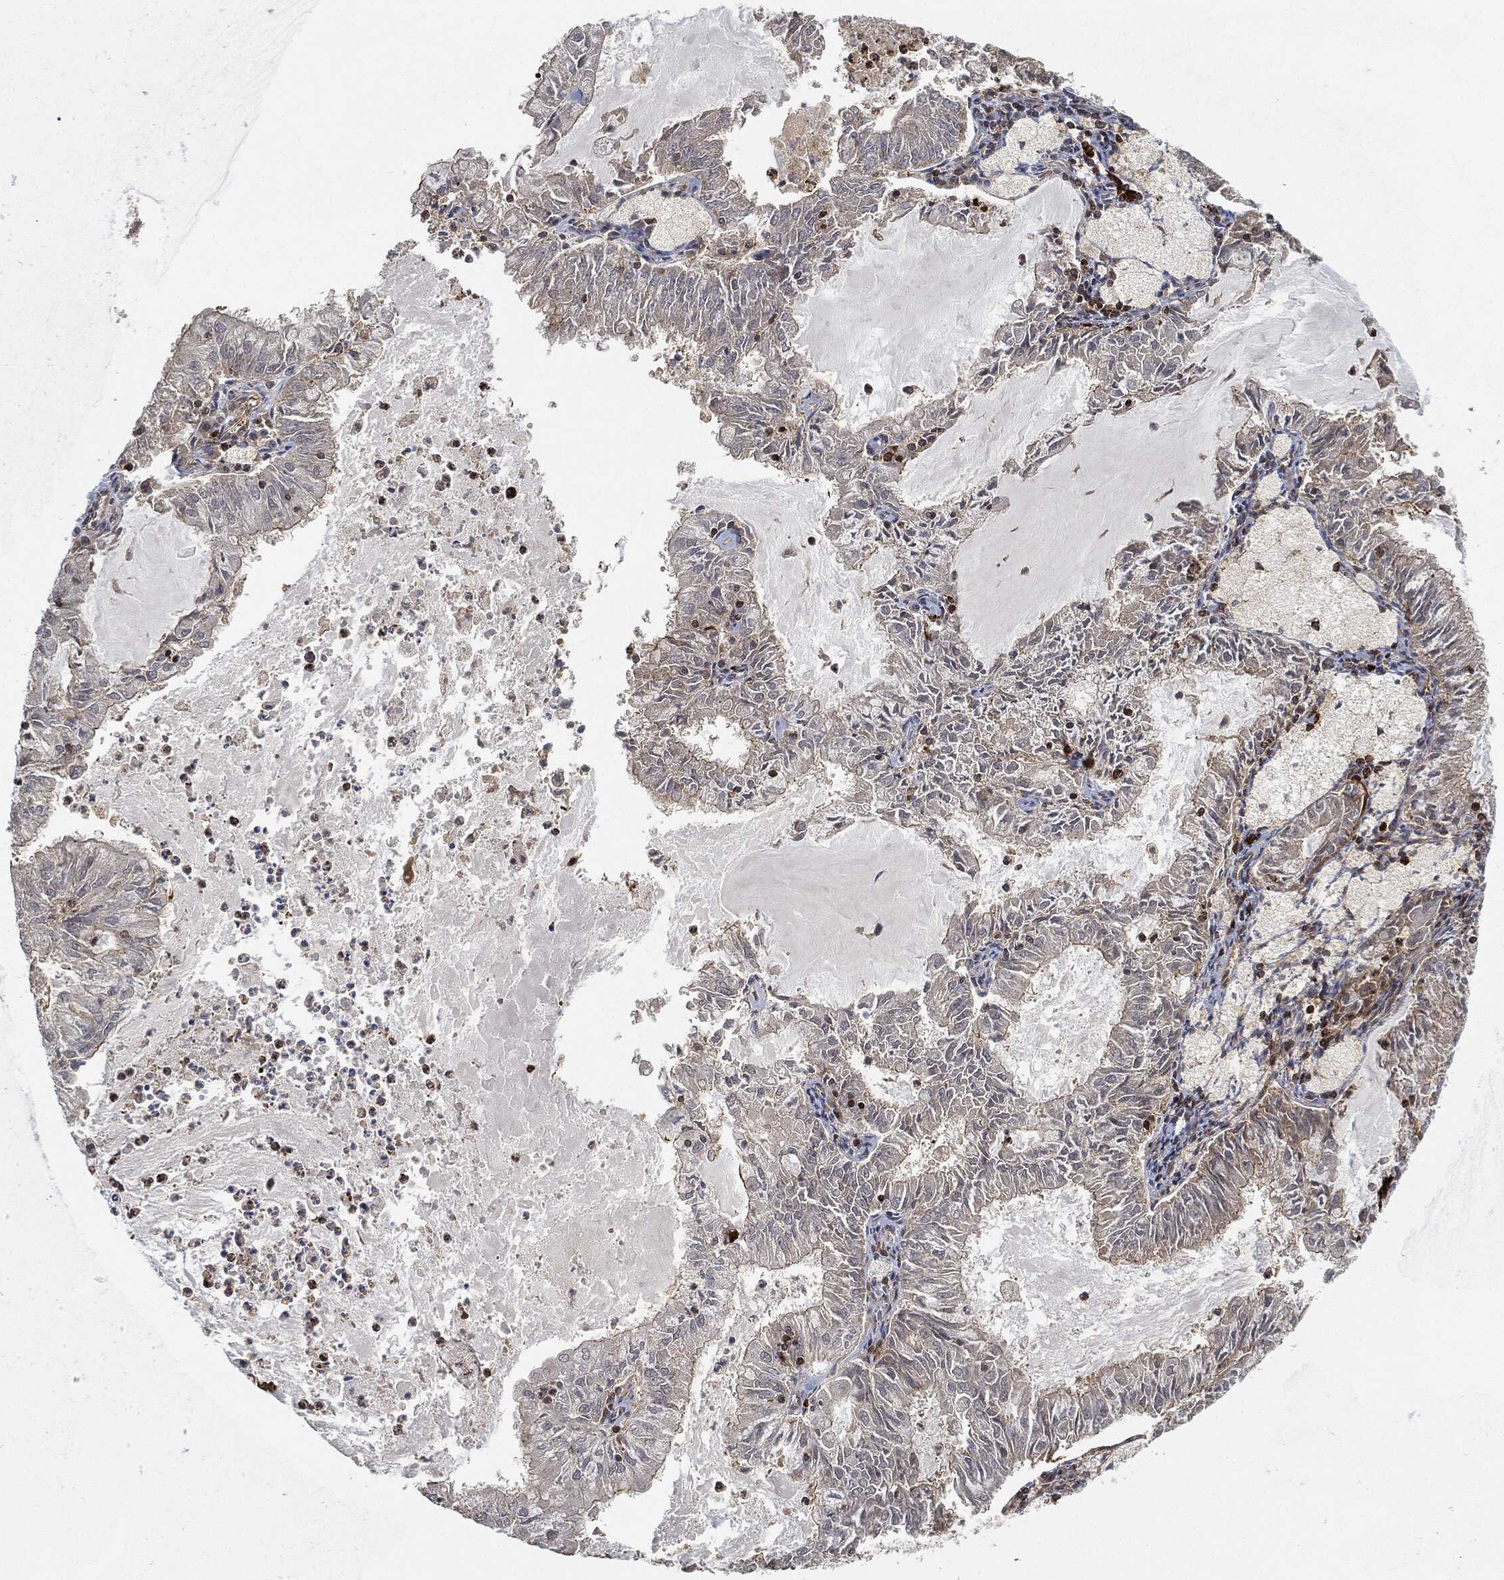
{"staining": {"intensity": "moderate", "quantity": "<25%", "location": "cytoplasmic/membranous"}, "tissue": "endometrial cancer", "cell_type": "Tumor cells", "image_type": "cancer", "snomed": [{"axis": "morphology", "description": "Adenocarcinoma, NOS"}, {"axis": "topography", "description": "Endometrium"}], "caption": "Immunohistochemical staining of adenocarcinoma (endometrial) shows low levels of moderate cytoplasmic/membranous protein positivity in about <25% of tumor cells. Immunohistochemistry (ihc) stains the protein of interest in brown and the nuclei are stained blue.", "gene": "TPT1", "patient": {"sex": "female", "age": 57}}